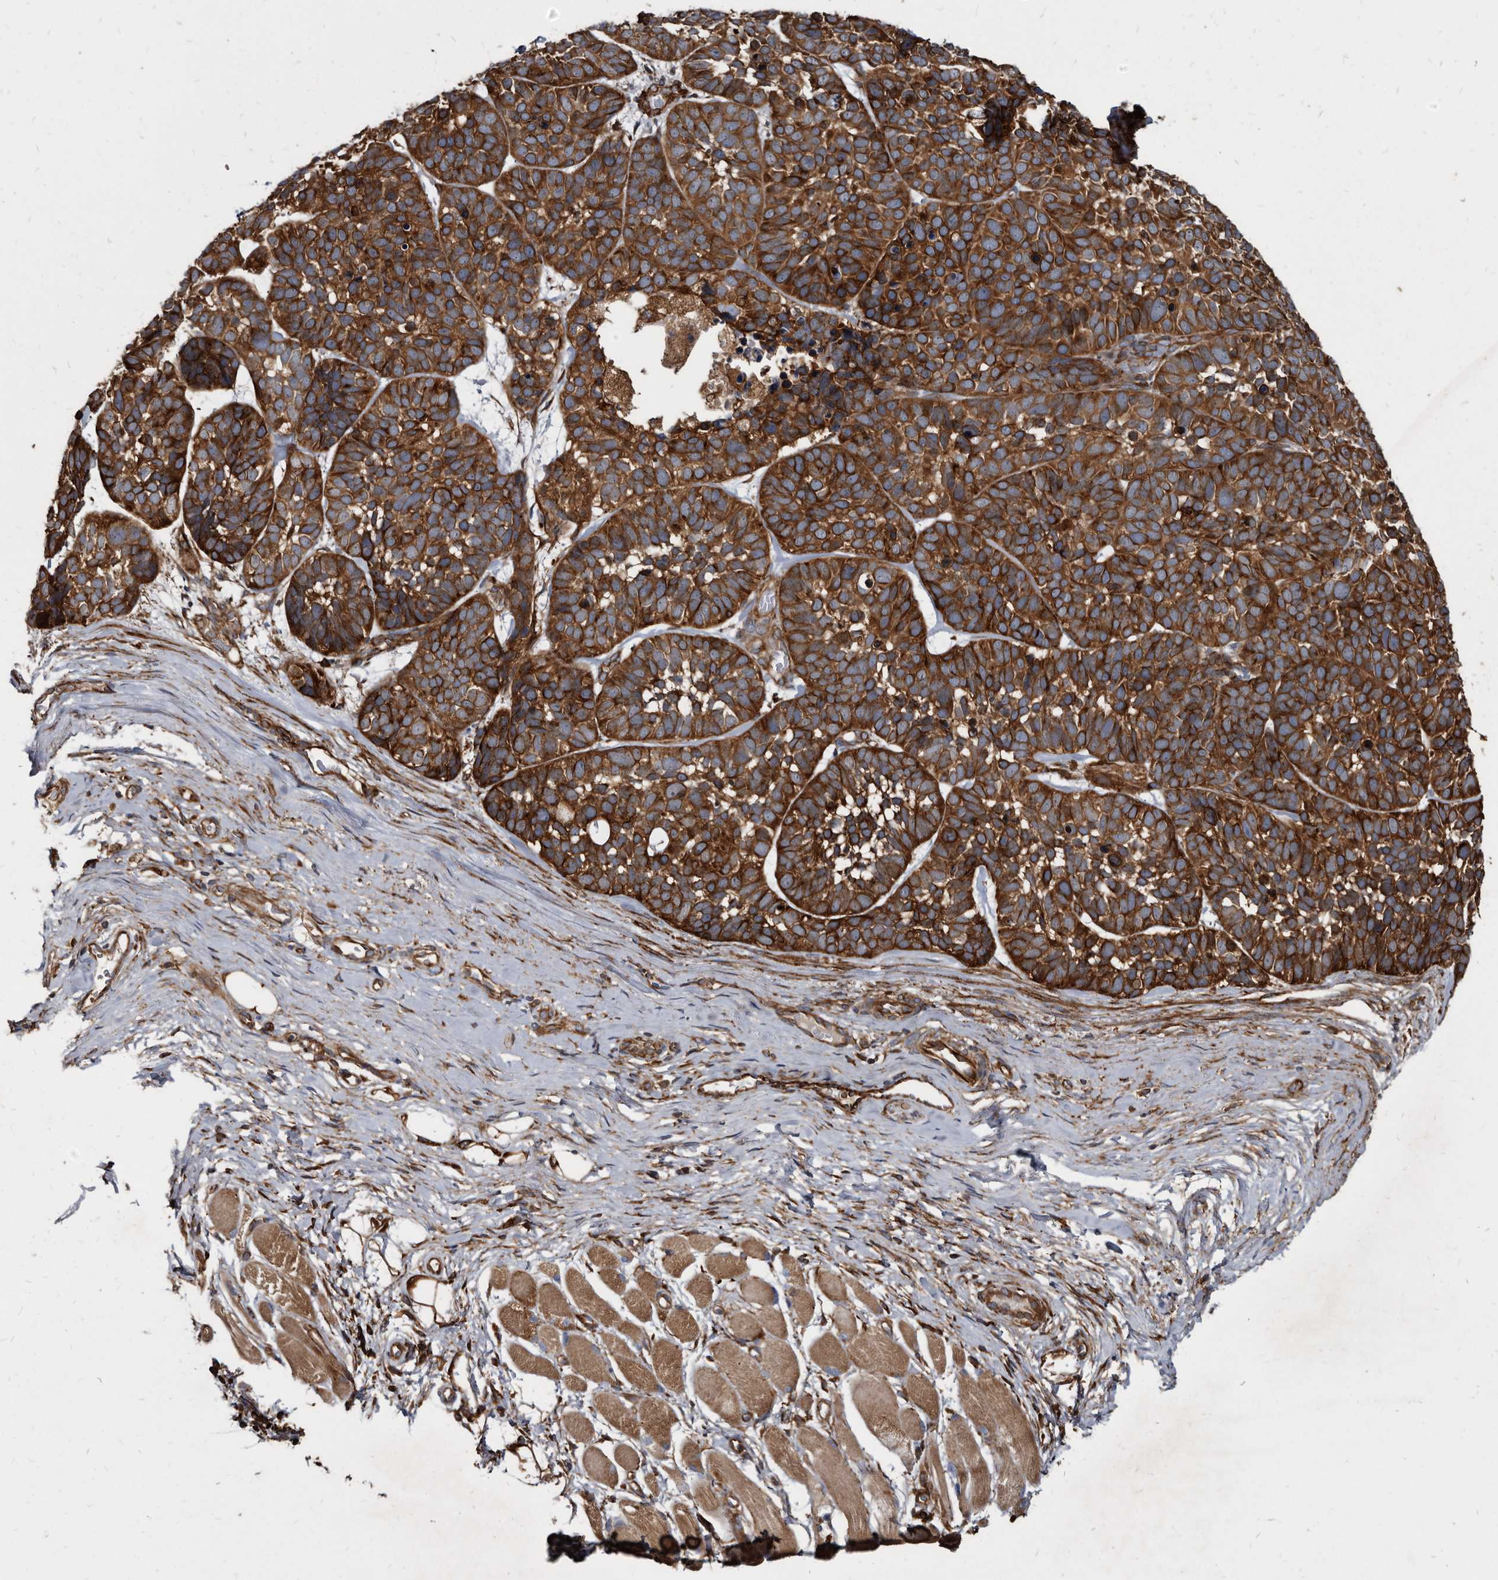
{"staining": {"intensity": "strong", "quantity": ">75%", "location": "cytoplasmic/membranous"}, "tissue": "skin cancer", "cell_type": "Tumor cells", "image_type": "cancer", "snomed": [{"axis": "morphology", "description": "Basal cell carcinoma"}, {"axis": "topography", "description": "Skin"}], "caption": "Immunohistochemical staining of skin cancer shows strong cytoplasmic/membranous protein positivity in approximately >75% of tumor cells.", "gene": "KCTD20", "patient": {"sex": "male", "age": 62}}